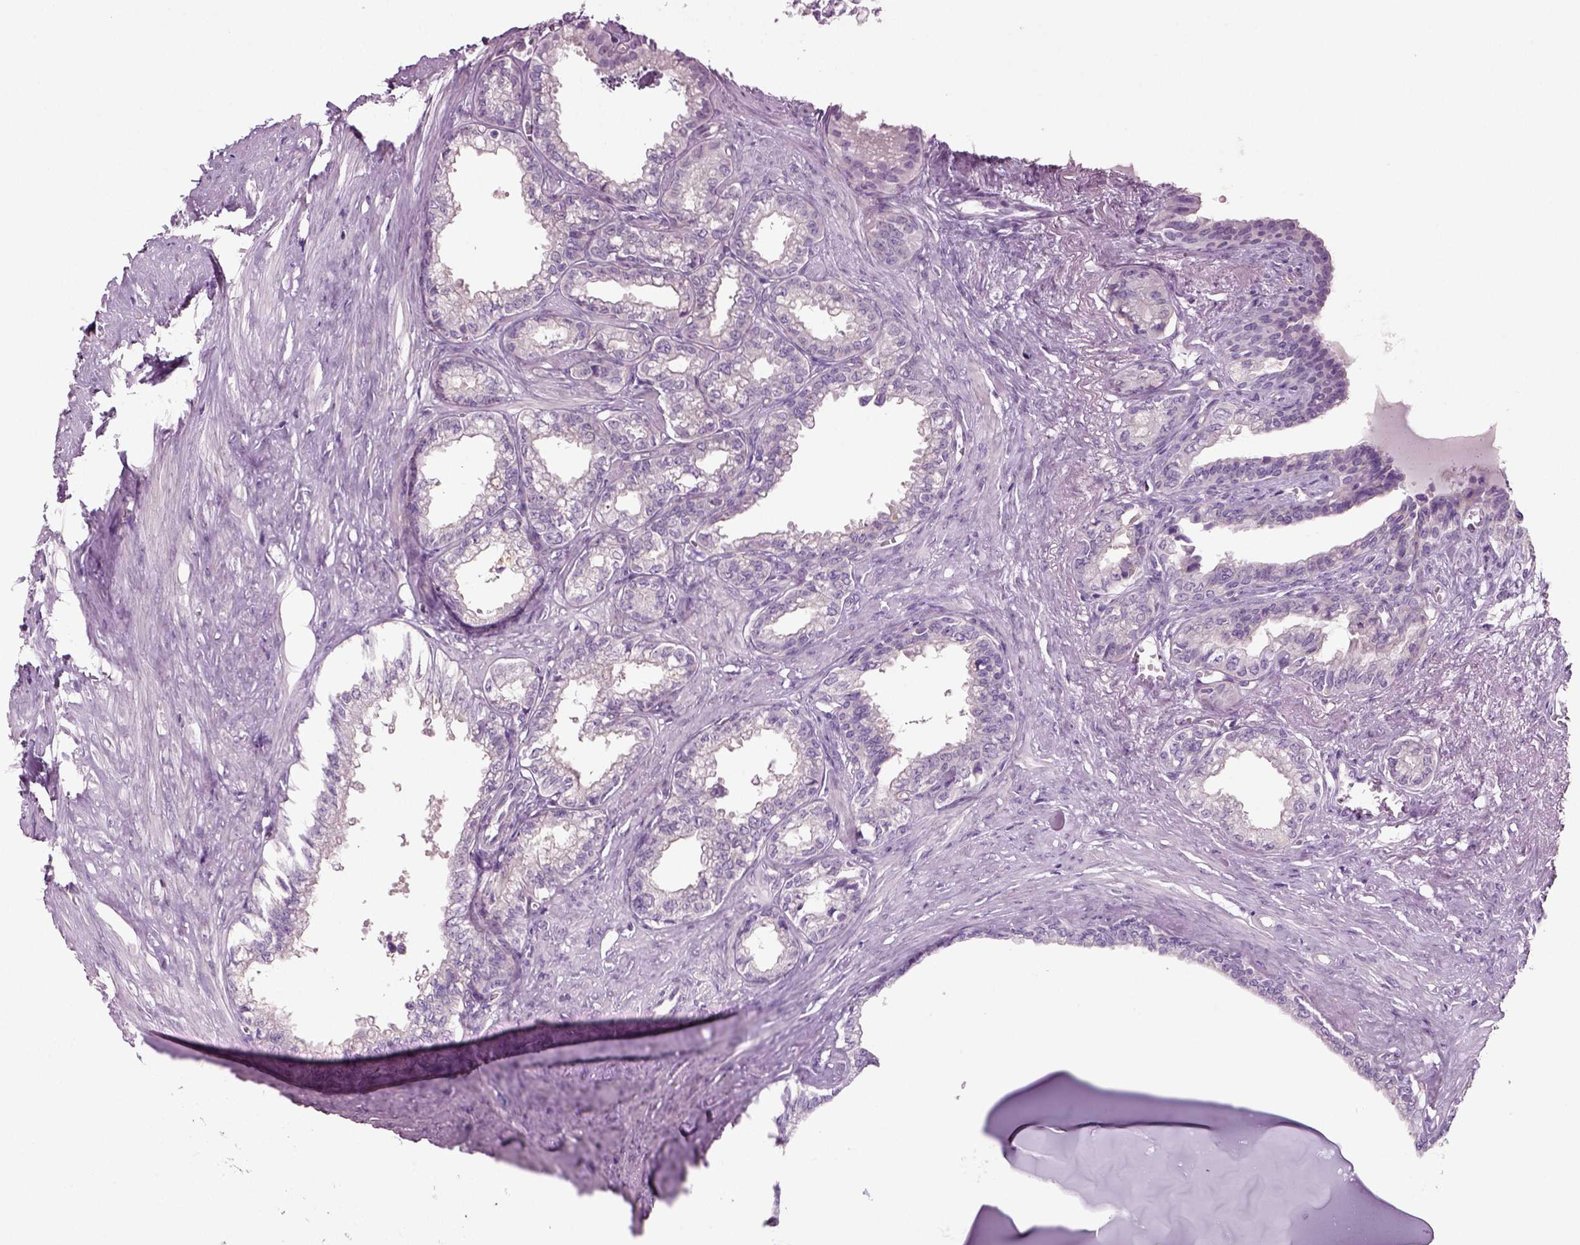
{"staining": {"intensity": "negative", "quantity": "none", "location": "none"}, "tissue": "seminal vesicle", "cell_type": "Glandular cells", "image_type": "normal", "snomed": [{"axis": "morphology", "description": "Normal tissue, NOS"}, {"axis": "morphology", "description": "Urothelial carcinoma, NOS"}, {"axis": "topography", "description": "Urinary bladder"}, {"axis": "topography", "description": "Seminal veicle"}], "caption": "DAB immunohistochemical staining of benign human seminal vesicle demonstrates no significant staining in glandular cells. (Stains: DAB immunohistochemistry with hematoxylin counter stain, Microscopy: brightfield microscopy at high magnification).", "gene": "COL9A2", "patient": {"sex": "male", "age": 76}}